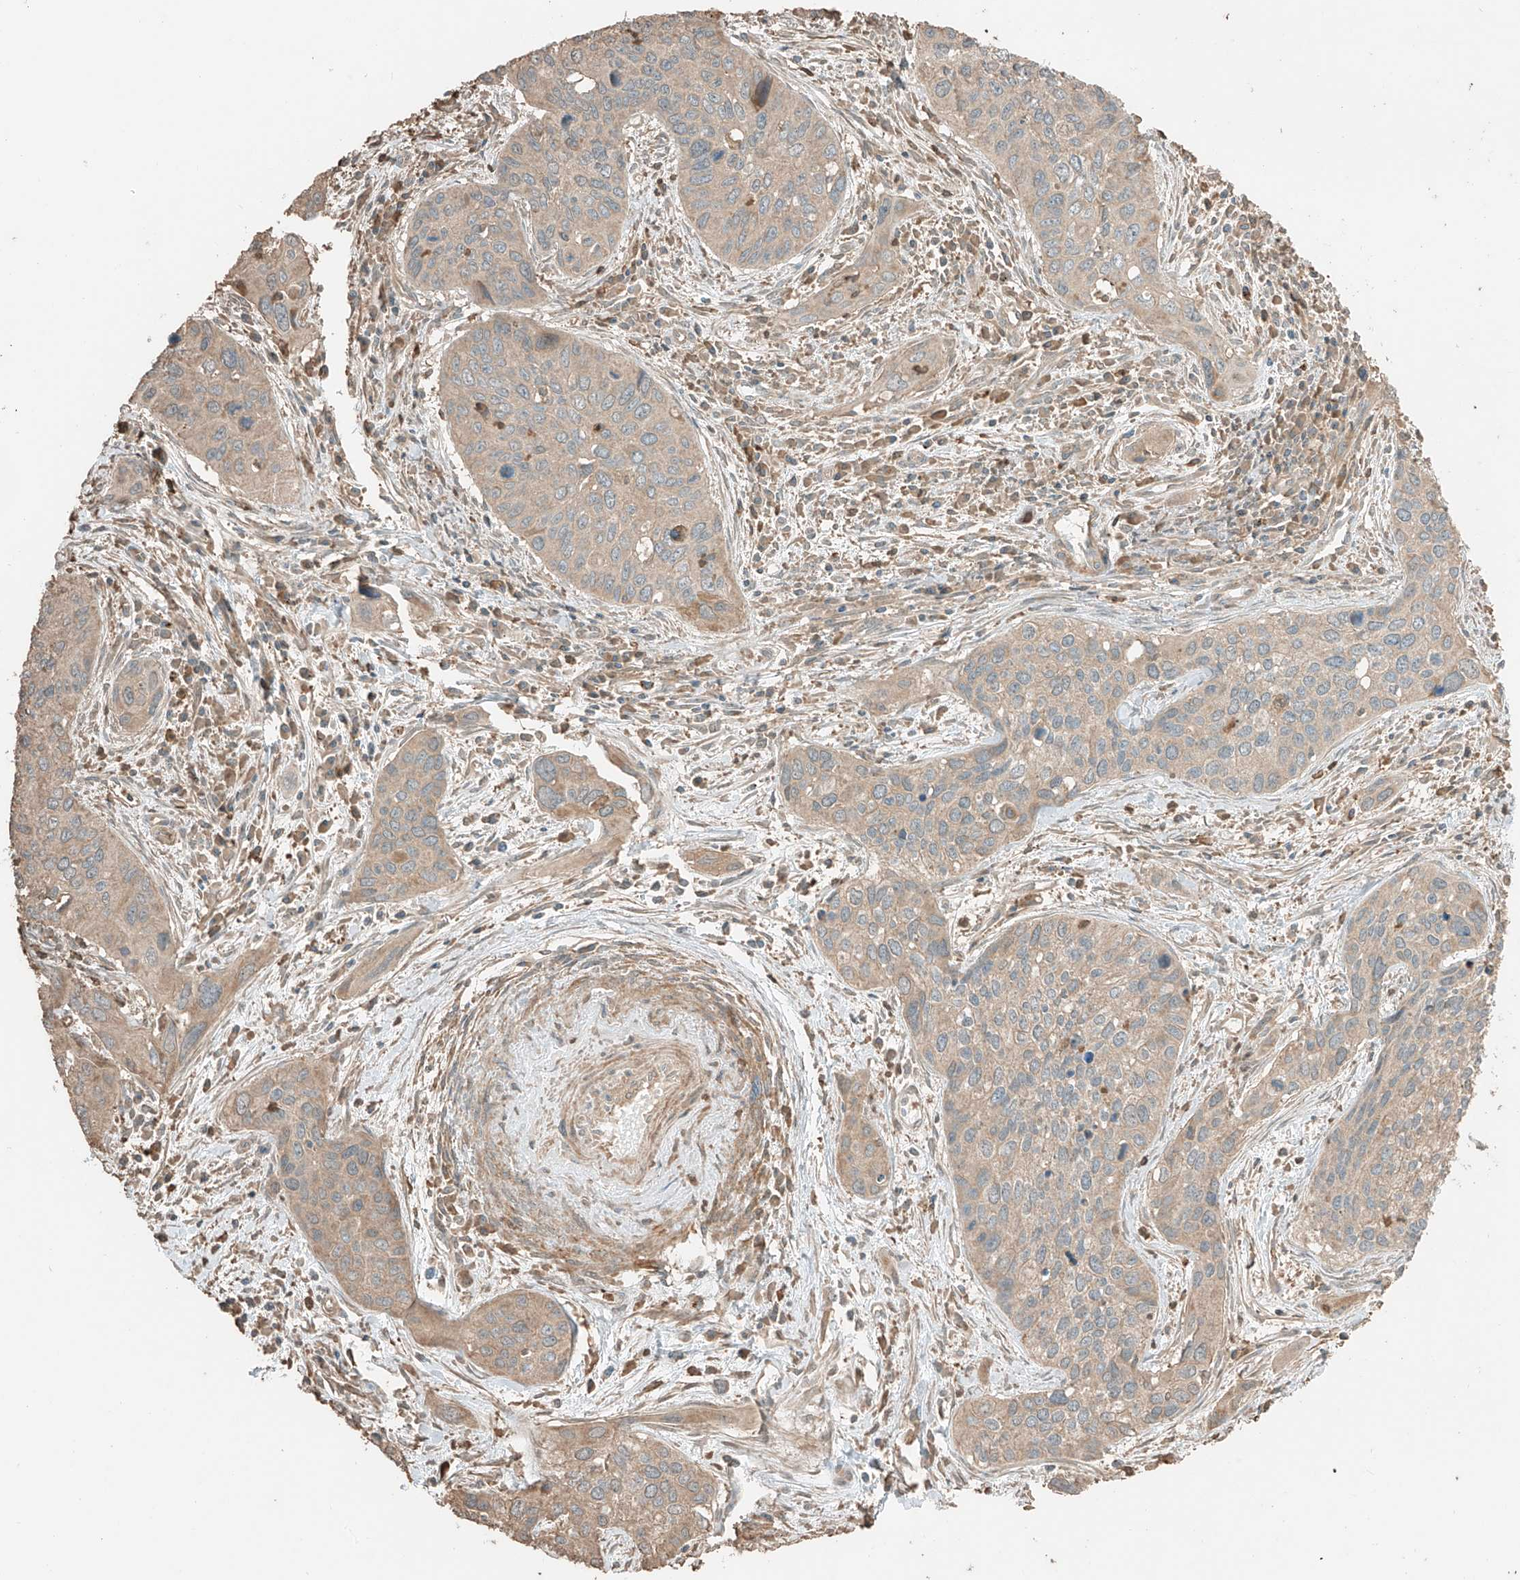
{"staining": {"intensity": "weak", "quantity": ">75%", "location": "cytoplasmic/membranous"}, "tissue": "cervical cancer", "cell_type": "Tumor cells", "image_type": "cancer", "snomed": [{"axis": "morphology", "description": "Squamous cell carcinoma, NOS"}, {"axis": "topography", "description": "Cervix"}], "caption": "Brown immunohistochemical staining in cervical cancer (squamous cell carcinoma) shows weak cytoplasmic/membranous positivity in approximately >75% of tumor cells.", "gene": "RFTN2", "patient": {"sex": "female", "age": 55}}